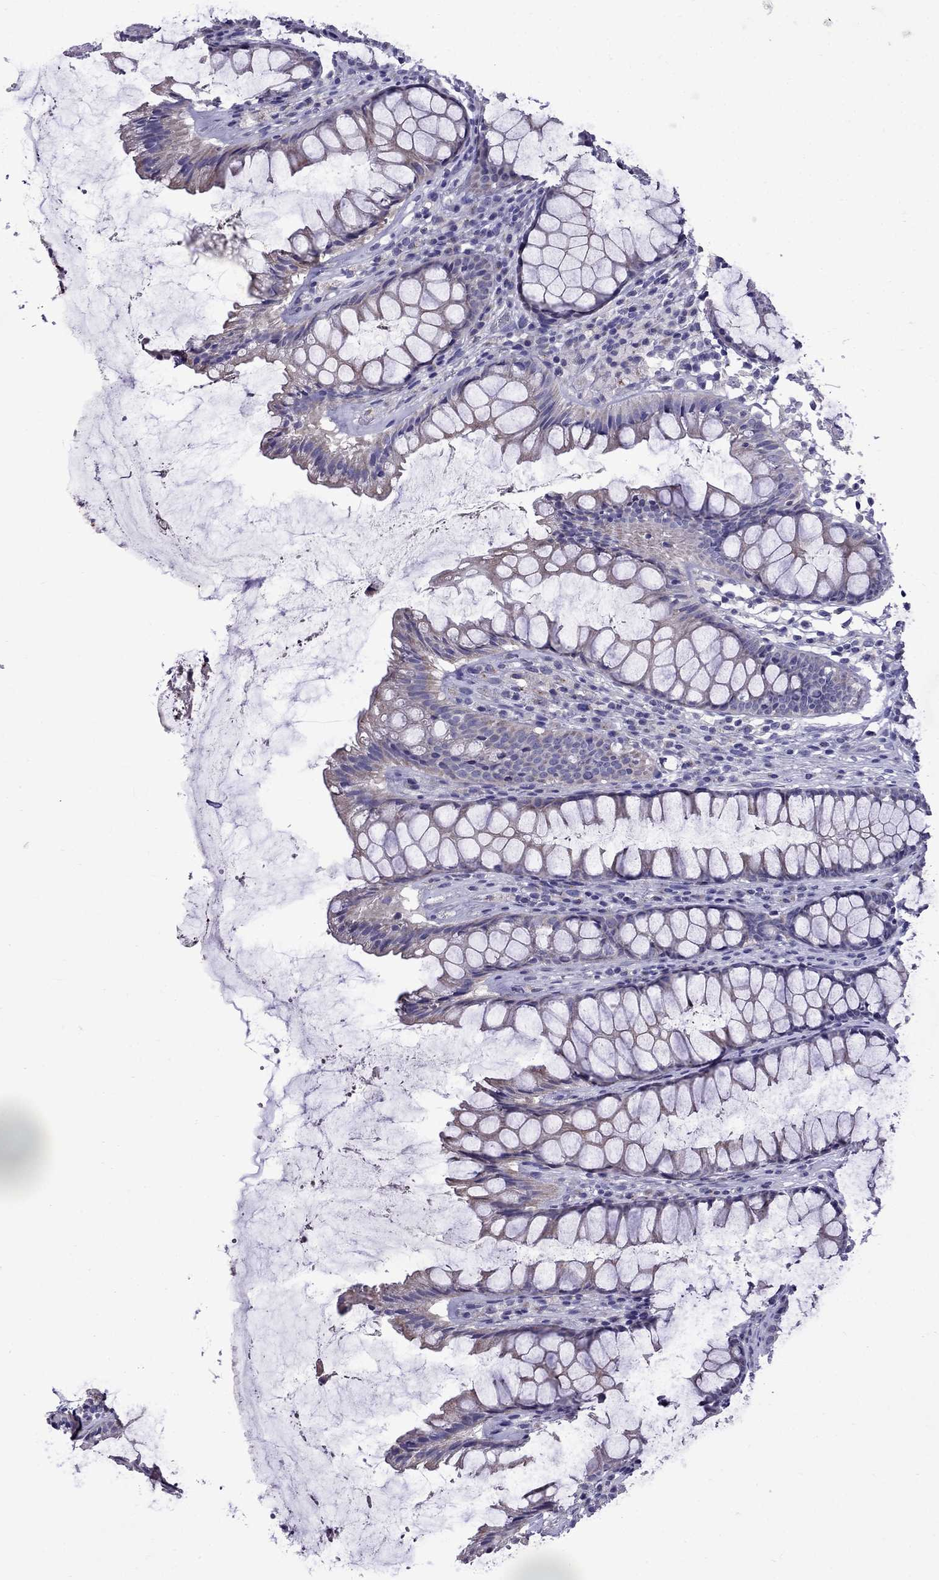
{"staining": {"intensity": "negative", "quantity": "none", "location": "none"}, "tissue": "rectum", "cell_type": "Glandular cells", "image_type": "normal", "snomed": [{"axis": "morphology", "description": "Normal tissue, NOS"}, {"axis": "topography", "description": "Rectum"}], "caption": "The photomicrograph reveals no significant staining in glandular cells of rectum.", "gene": "OXCT2", "patient": {"sex": "male", "age": 72}}